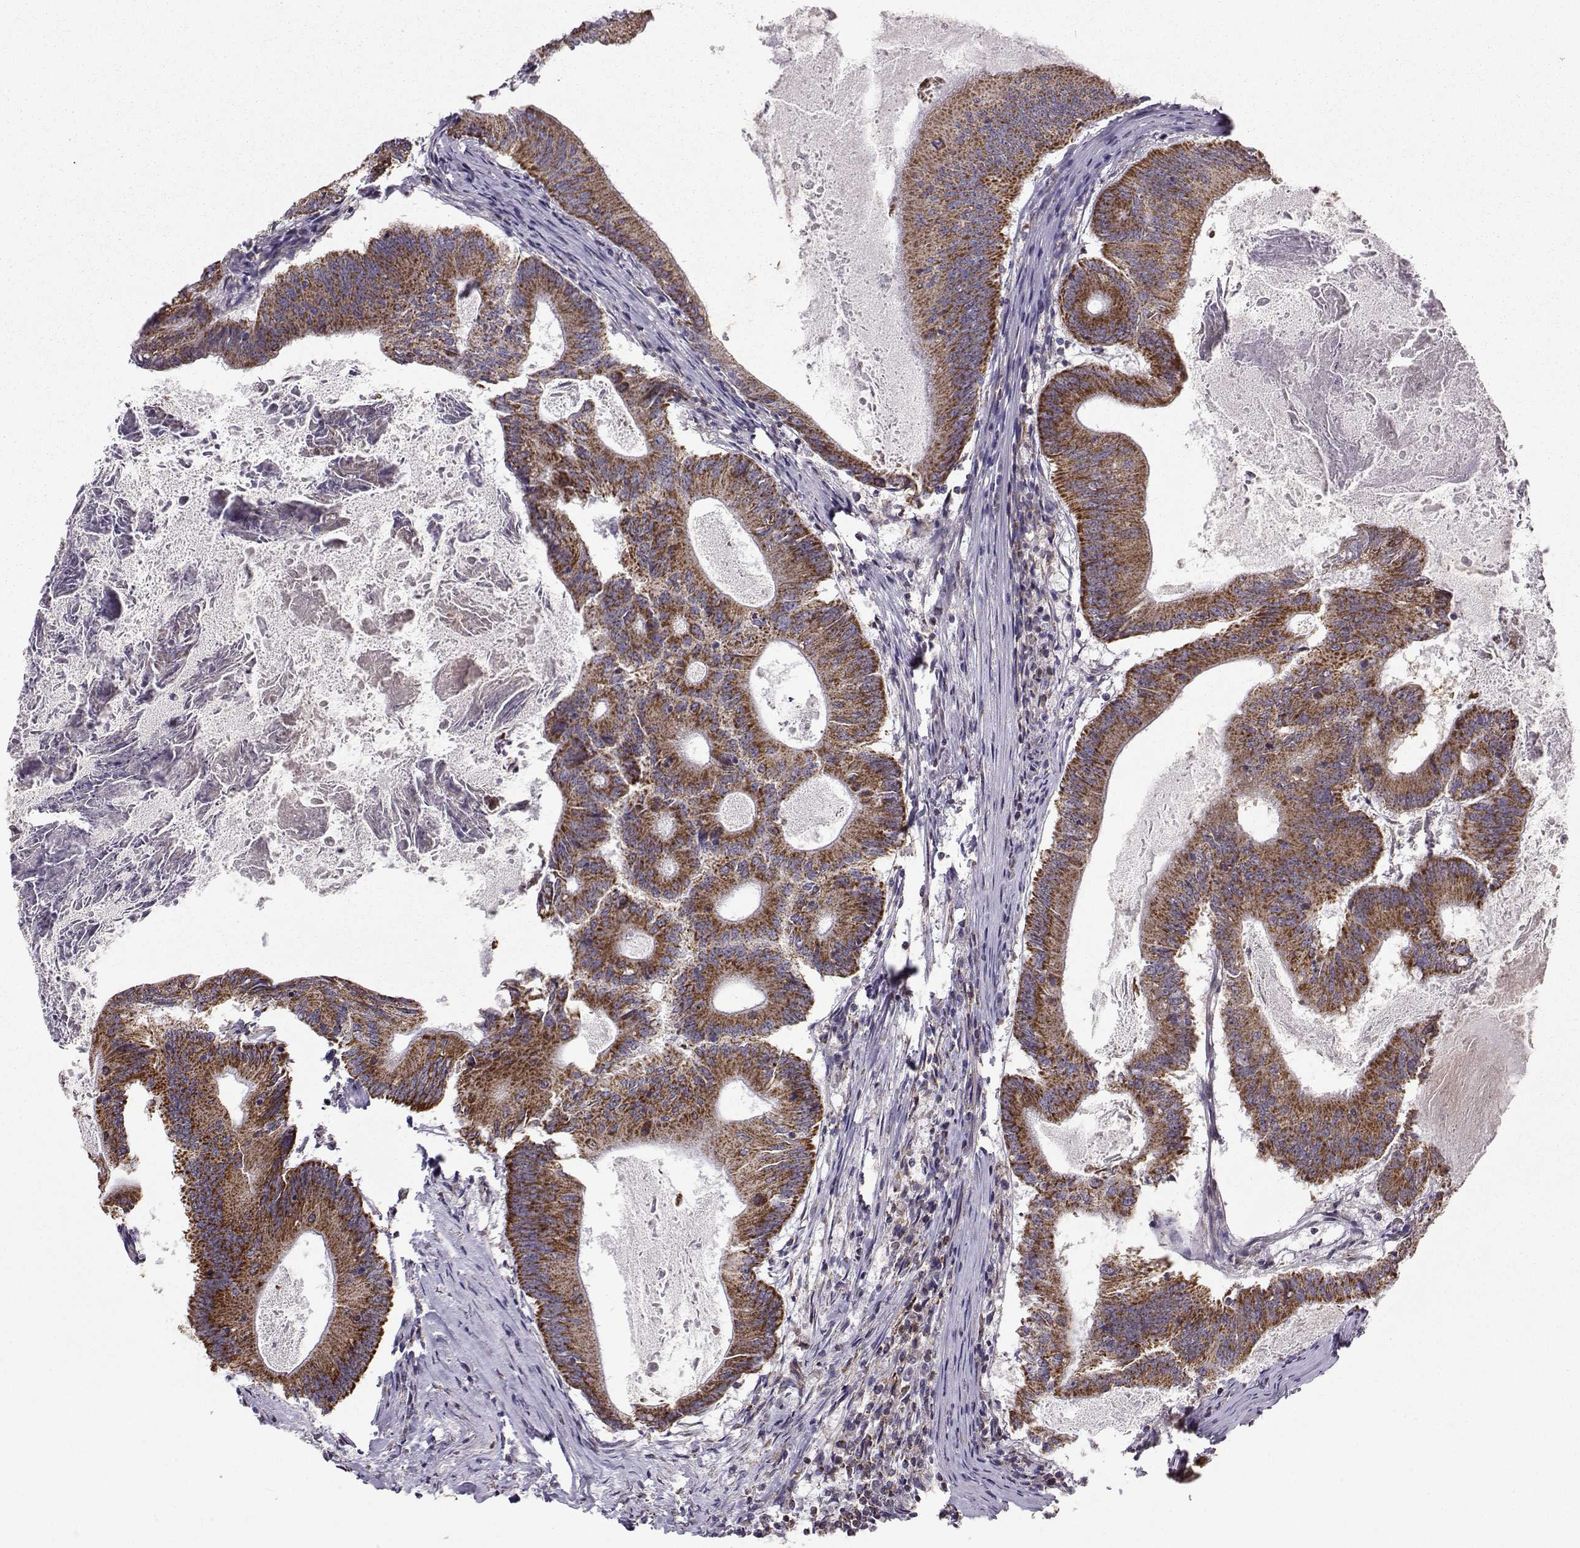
{"staining": {"intensity": "strong", "quantity": ">75%", "location": "cytoplasmic/membranous"}, "tissue": "colorectal cancer", "cell_type": "Tumor cells", "image_type": "cancer", "snomed": [{"axis": "morphology", "description": "Adenocarcinoma, NOS"}, {"axis": "topography", "description": "Colon"}], "caption": "An immunohistochemistry histopathology image of tumor tissue is shown. Protein staining in brown labels strong cytoplasmic/membranous positivity in colorectal adenocarcinoma within tumor cells.", "gene": "NECAB3", "patient": {"sex": "female", "age": 70}}